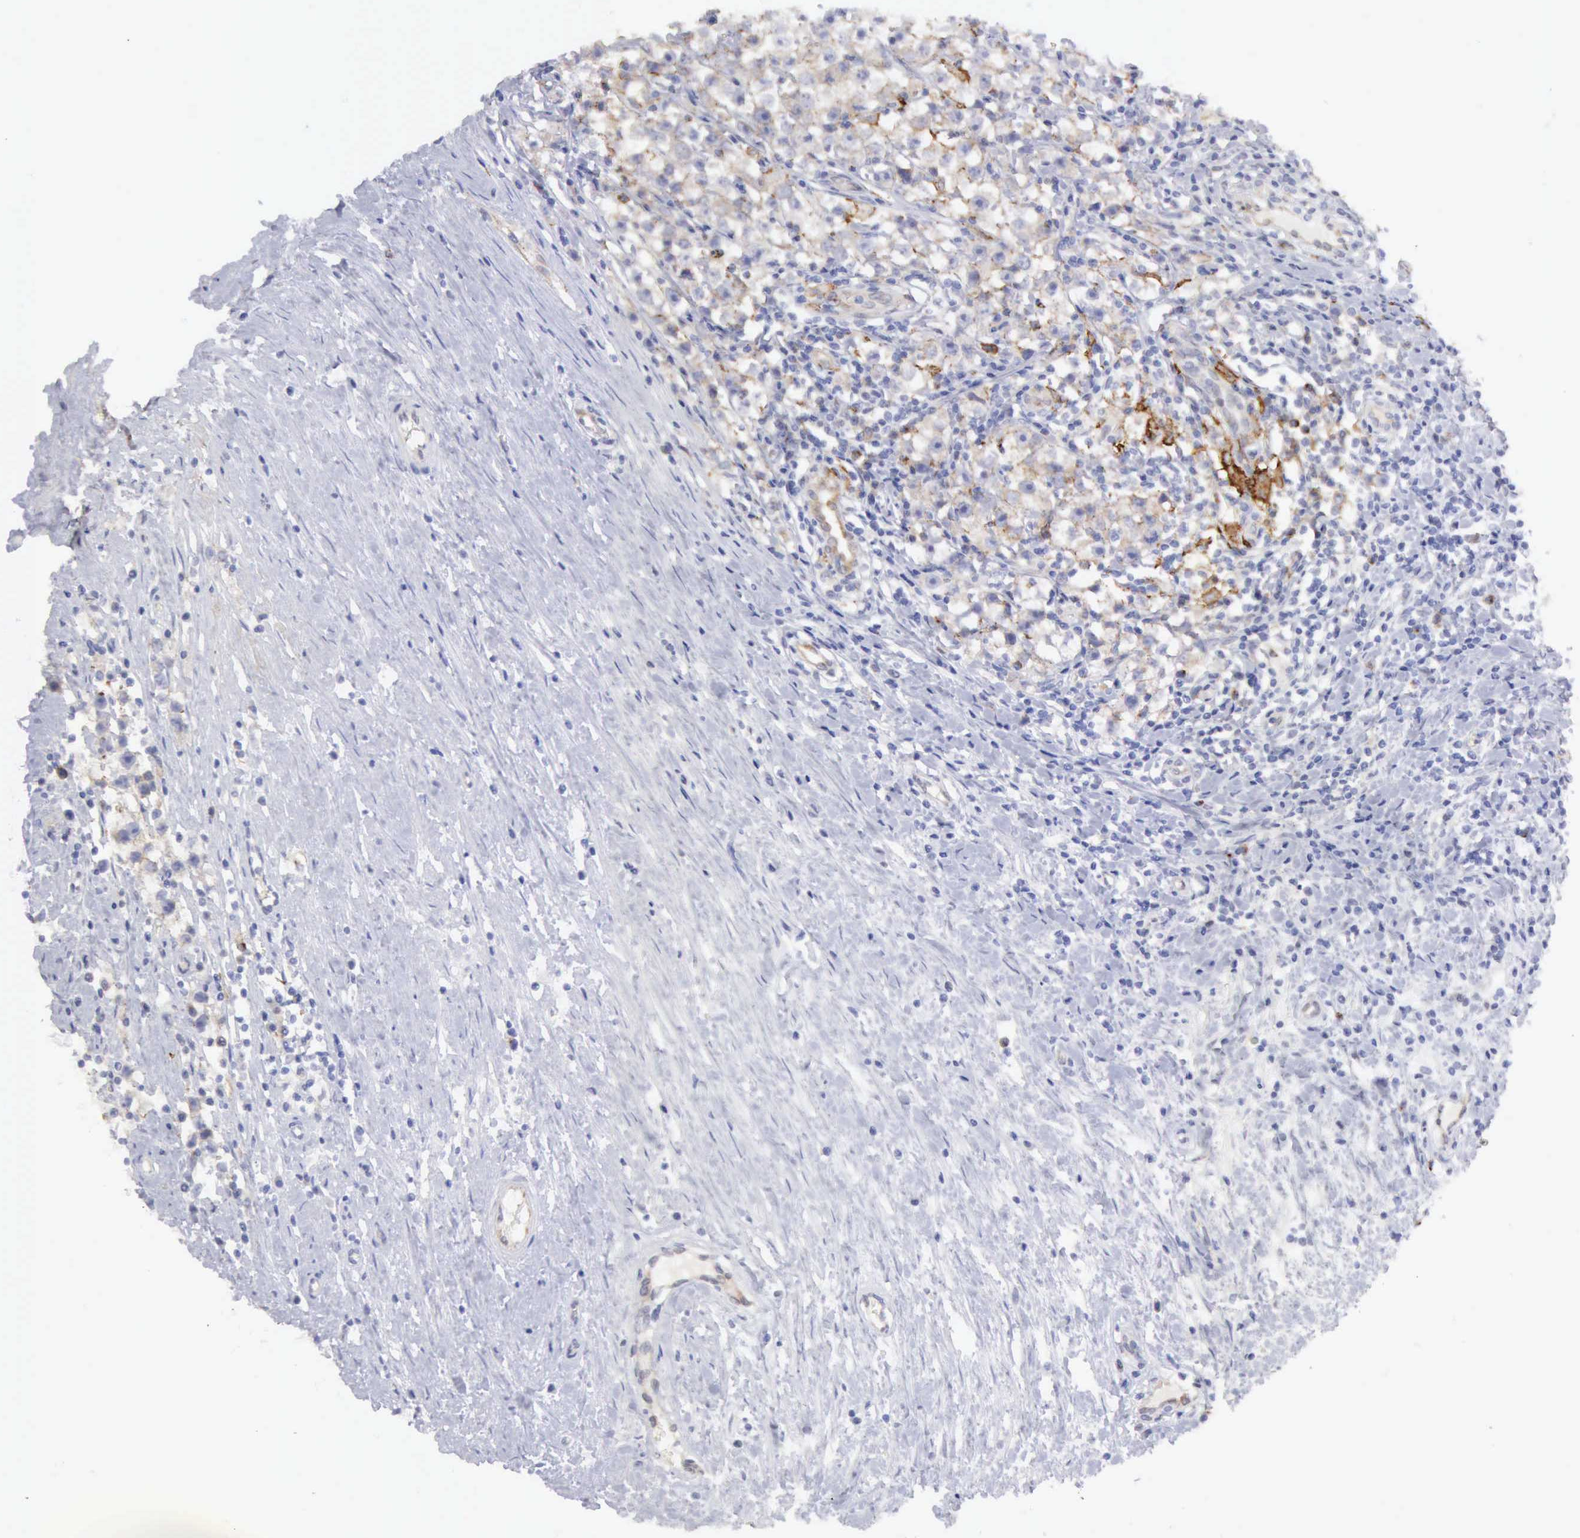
{"staining": {"intensity": "negative", "quantity": "none", "location": "none"}, "tissue": "testis cancer", "cell_type": "Tumor cells", "image_type": "cancer", "snomed": [{"axis": "morphology", "description": "Seminoma, NOS"}, {"axis": "topography", "description": "Testis"}], "caption": "DAB immunohistochemical staining of human seminoma (testis) reveals no significant positivity in tumor cells. (Immunohistochemistry (ihc), brightfield microscopy, high magnification).", "gene": "TFRC", "patient": {"sex": "male", "age": 35}}